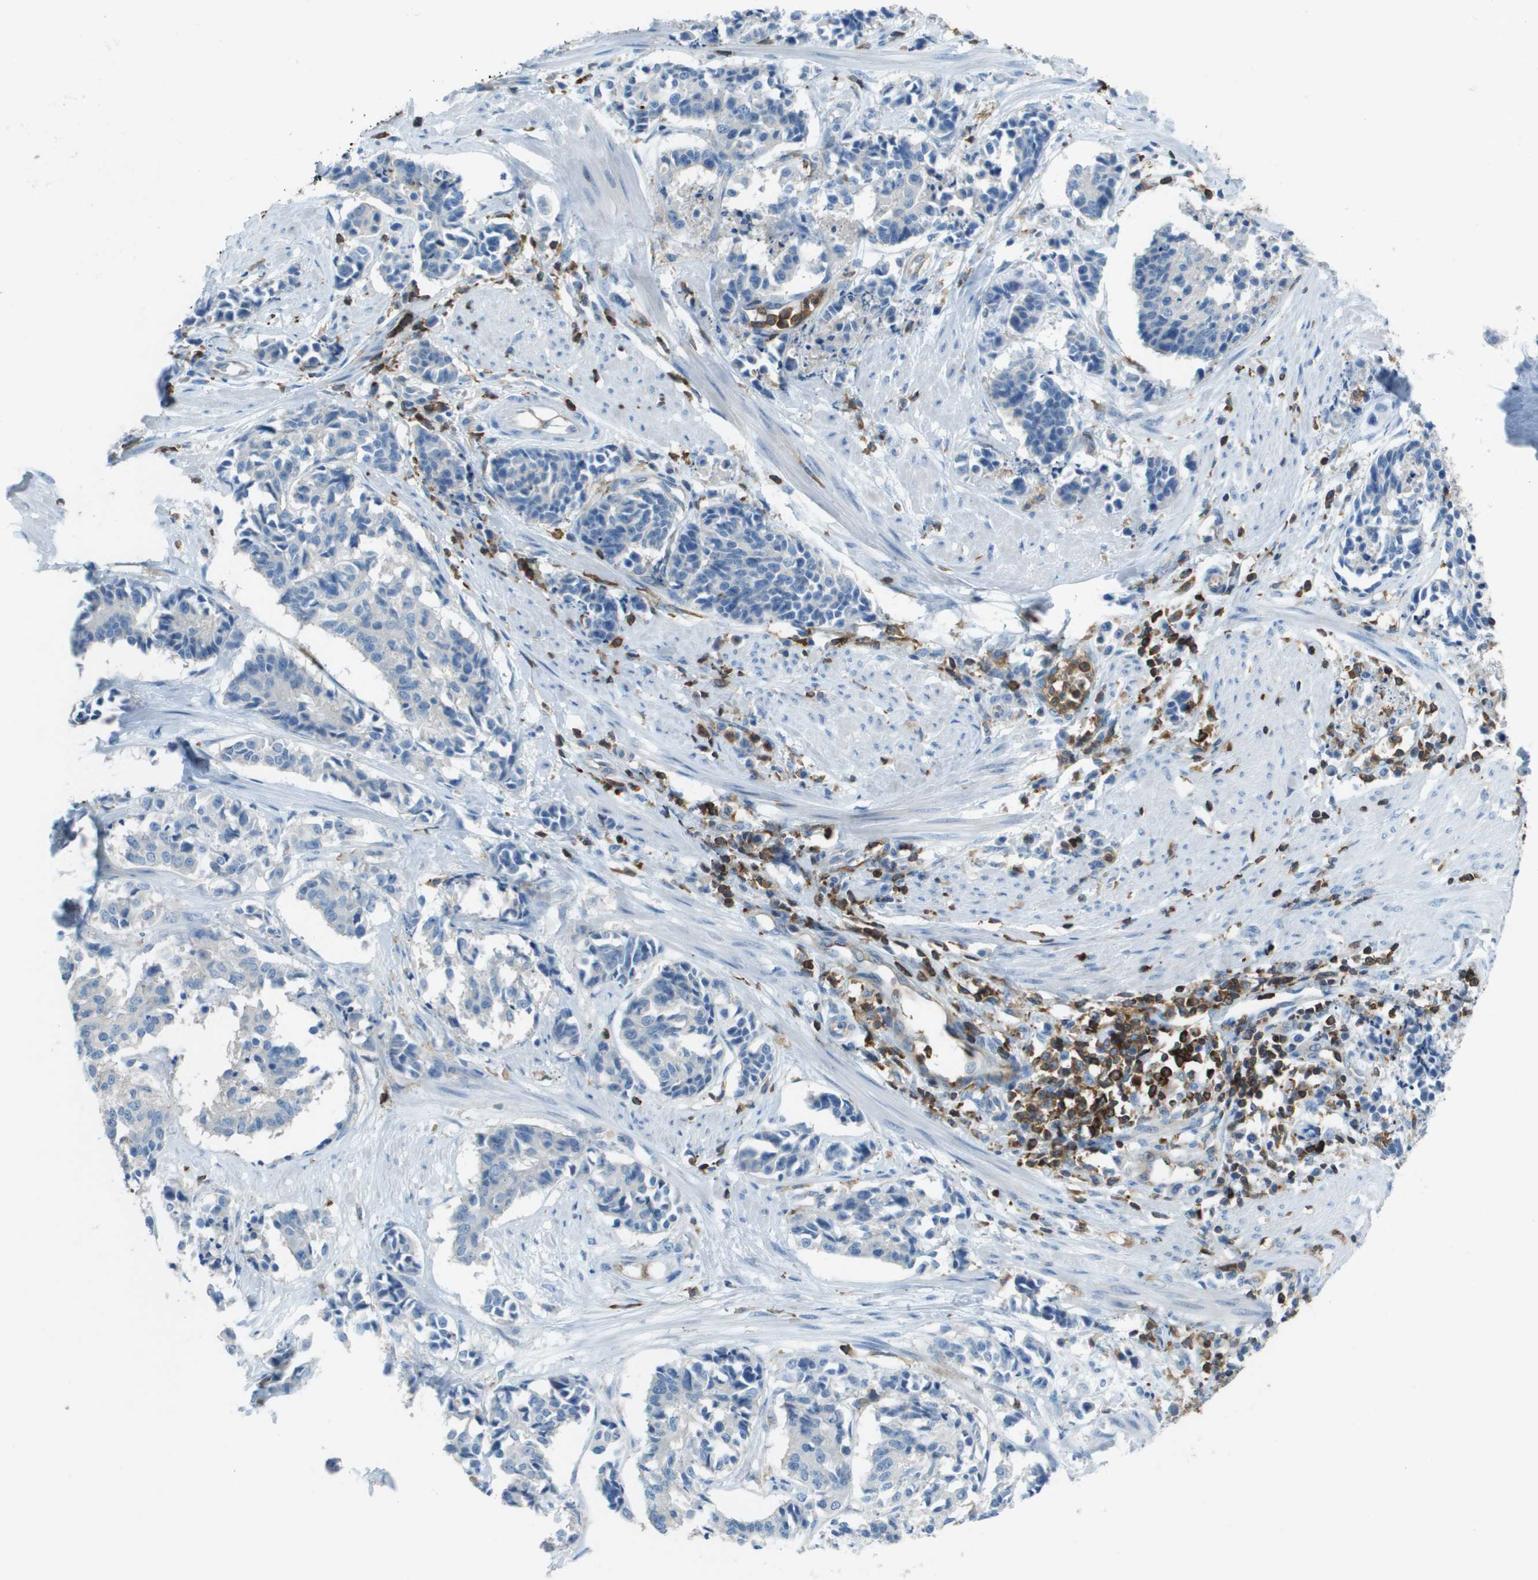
{"staining": {"intensity": "negative", "quantity": "none", "location": "none"}, "tissue": "cervical cancer", "cell_type": "Tumor cells", "image_type": "cancer", "snomed": [{"axis": "morphology", "description": "Squamous cell carcinoma, NOS"}, {"axis": "topography", "description": "Cervix"}], "caption": "This micrograph is of cervical cancer (squamous cell carcinoma) stained with immunohistochemistry (IHC) to label a protein in brown with the nuclei are counter-stained blue. There is no expression in tumor cells.", "gene": "APBB1IP", "patient": {"sex": "female", "age": 35}}